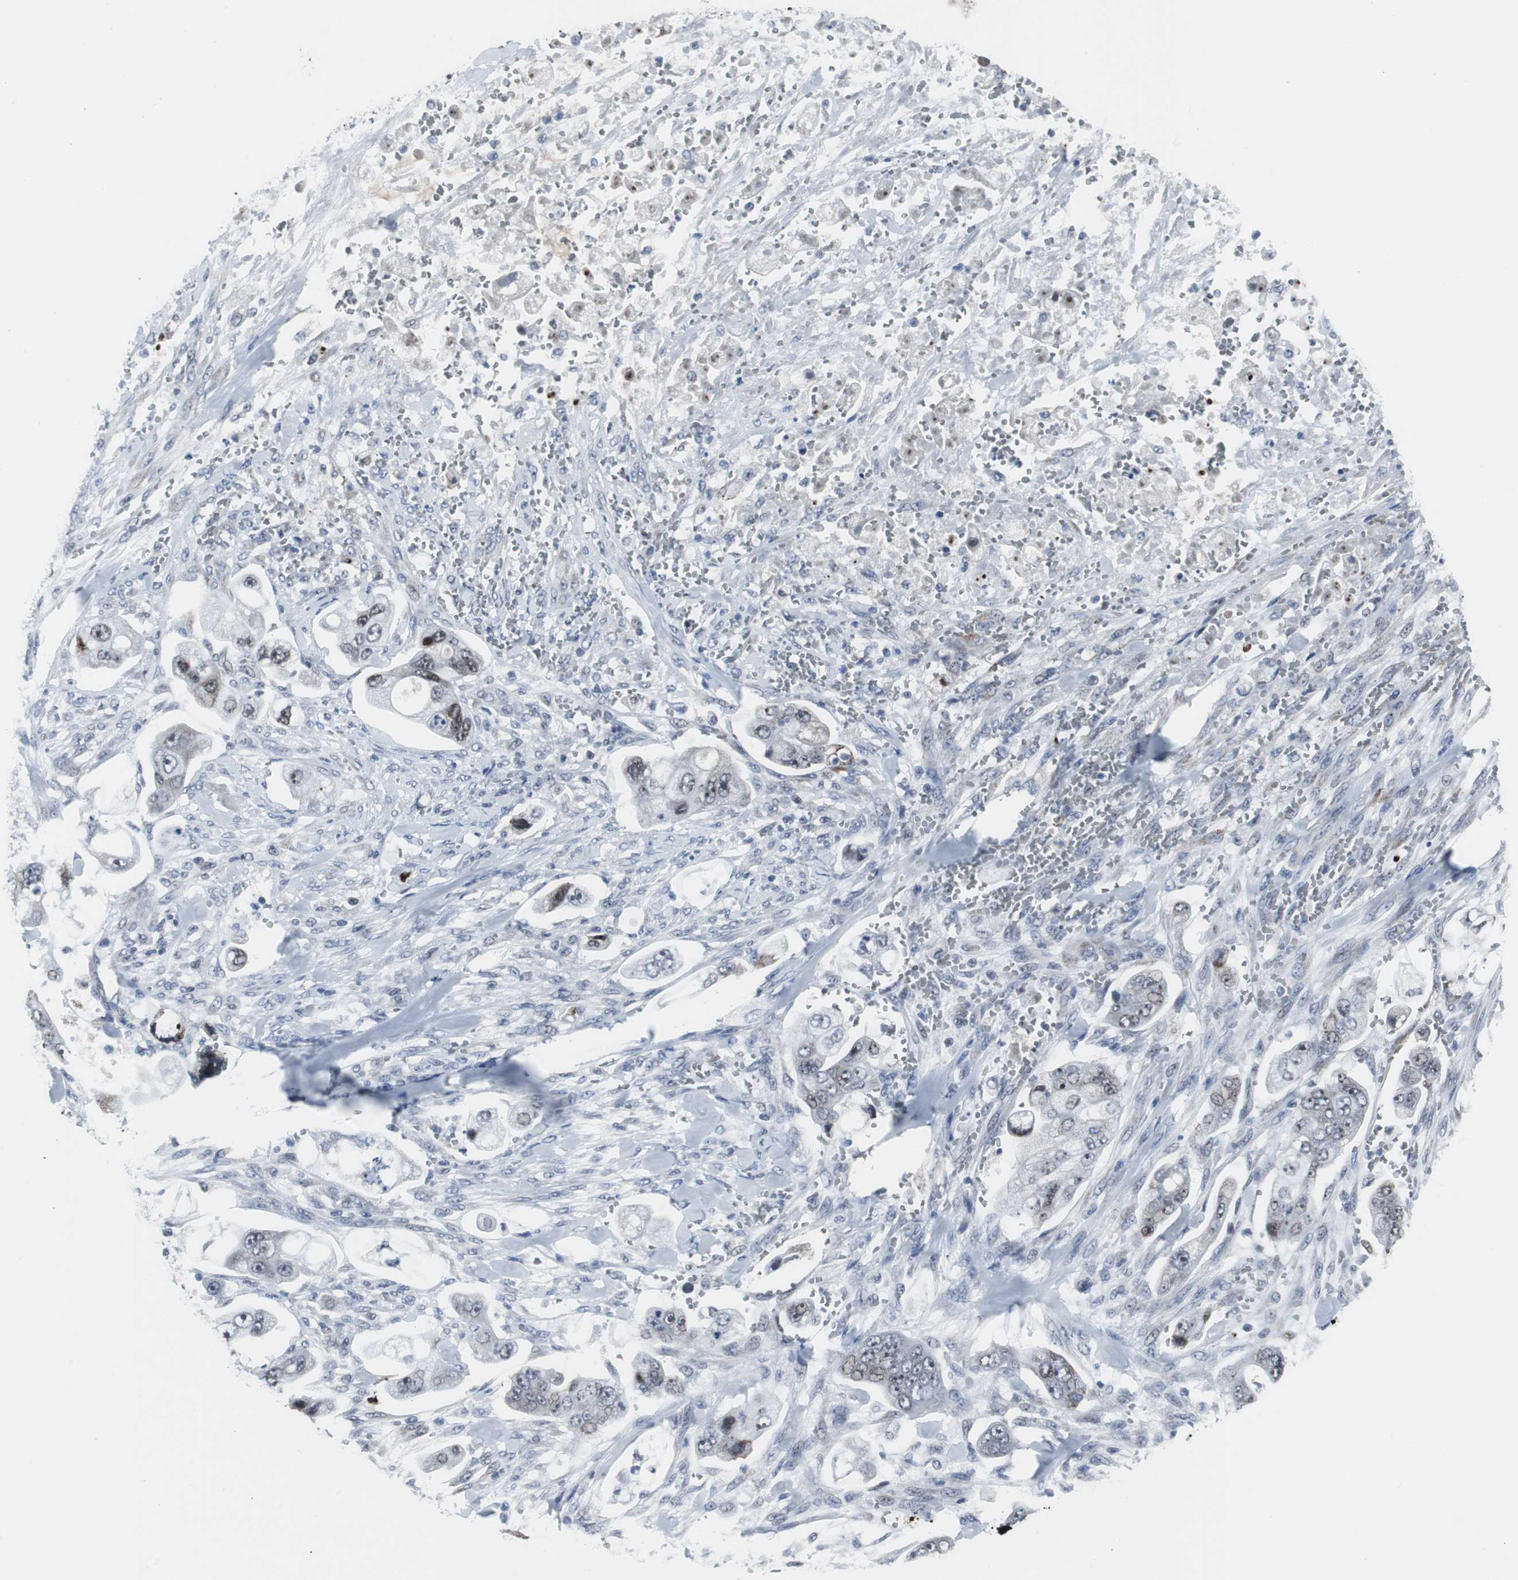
{"staining": {"intensity": "moderate", "quantity": "<25%", "location": "nuclear"}, "tissue": "stomach cancer", "cell_type": "Tumor cells", "image_type": "cancer", "snomed": [{"axis": "morphology", "description": "Adenocarcinoma, NOS"}, {"axis": "topography", "description": "Stomach"}], "caption": "Human stomach cancer stained with a protein marker demonstrates moderate staining in tumor cells.", "gene": "DOK1", "patient": {"sex": "male", "age": 62}}